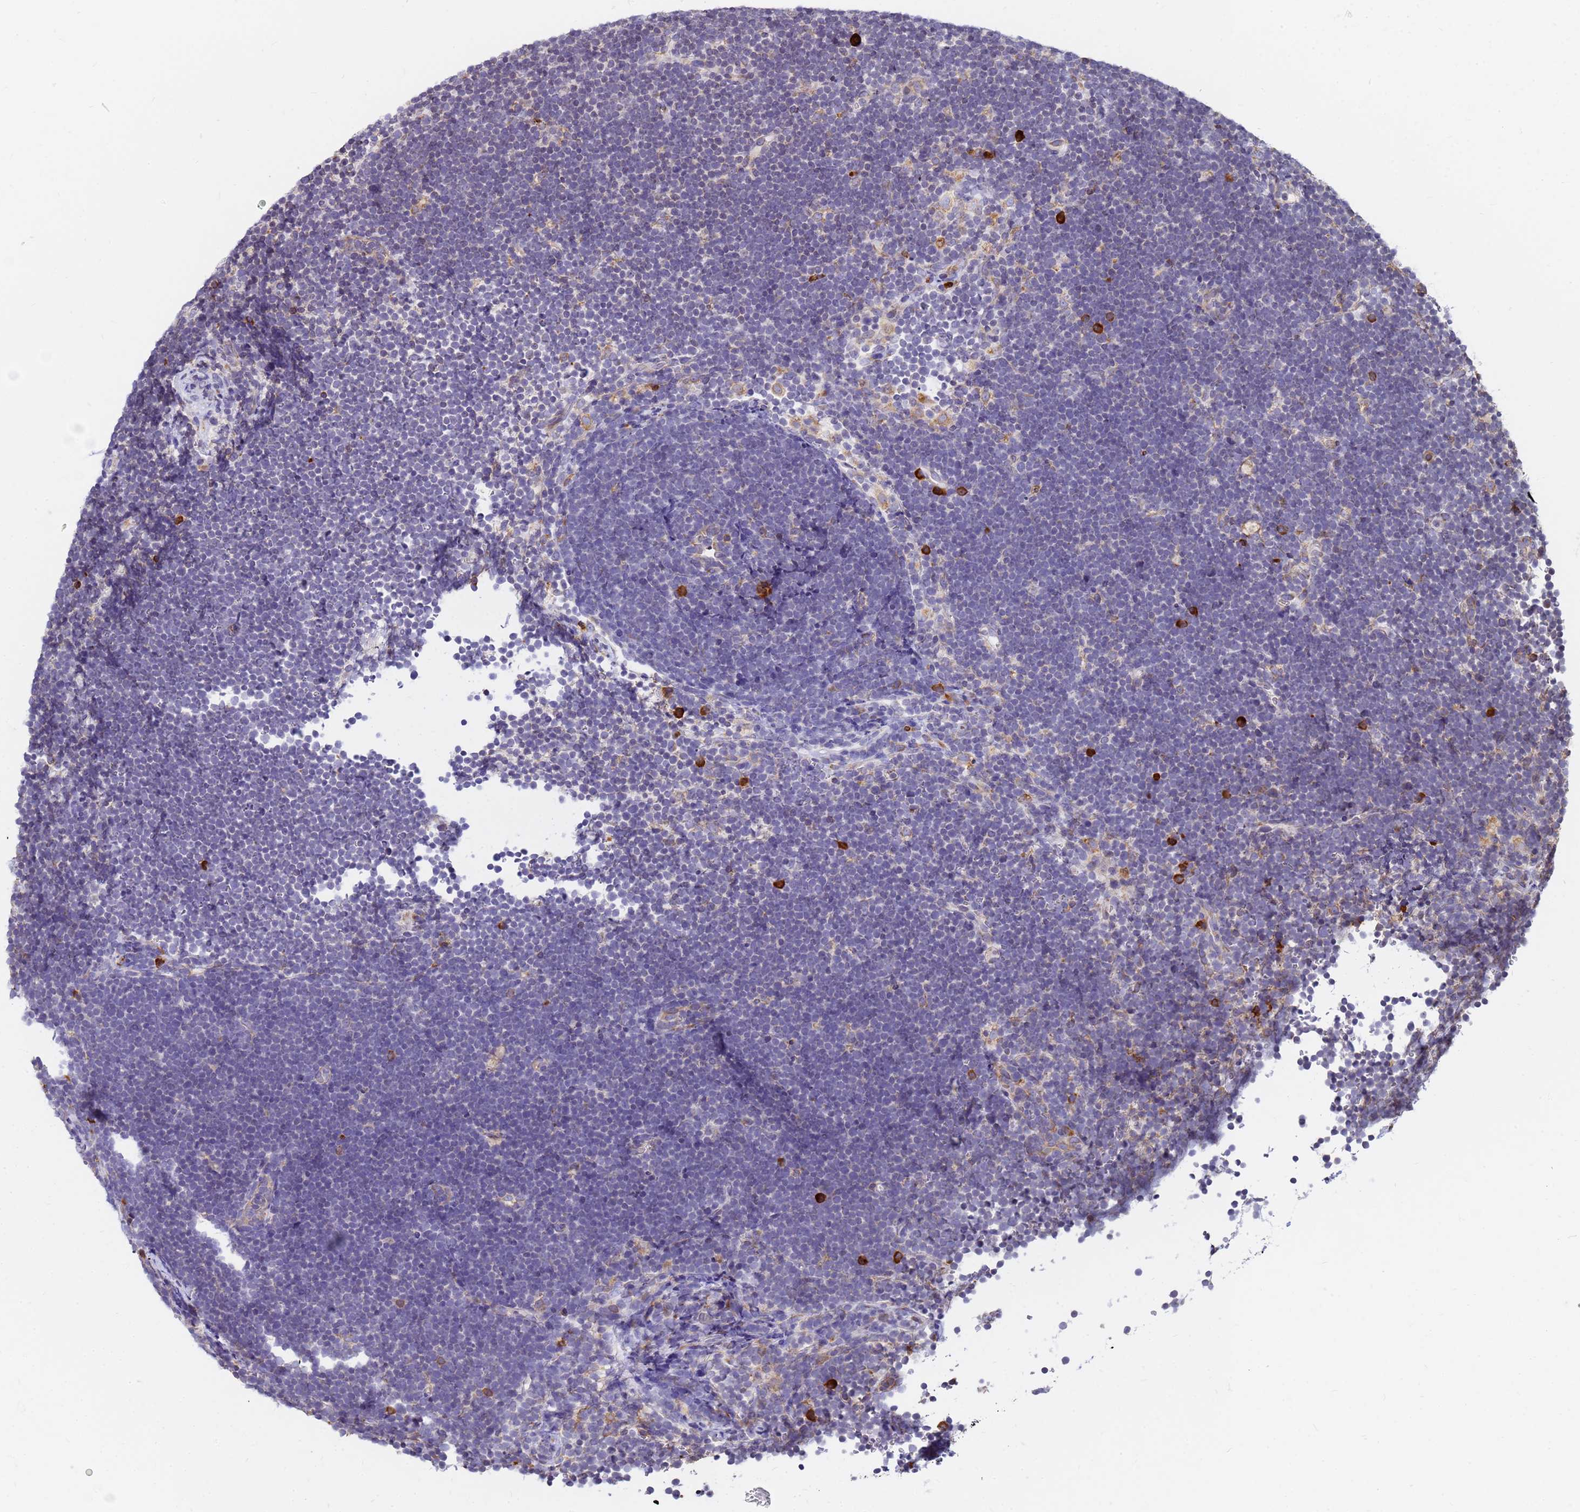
{"staining": {"intensity": "negative", "quantity": "none", "location": "none"}, "tissue": "lymphoma", "cell_type": "Tumor cells", "image_type": "cancer", "snomed": [{"axis": "morphology", "description": "Malignant lymphoma, non-Hodgkin's type, High grade"}, {"axis": "topography", "description": "Lymph node"}], "caption": "Immunohistochemistry (IHC) histopathology image of high-grade malignant lymphoma, non-Hodgkin's type stained for a protein (brown), which reveals no positivity in tumor cells.", "gene": "SSR4", "patient": {"sex": "male", "age": 13}}